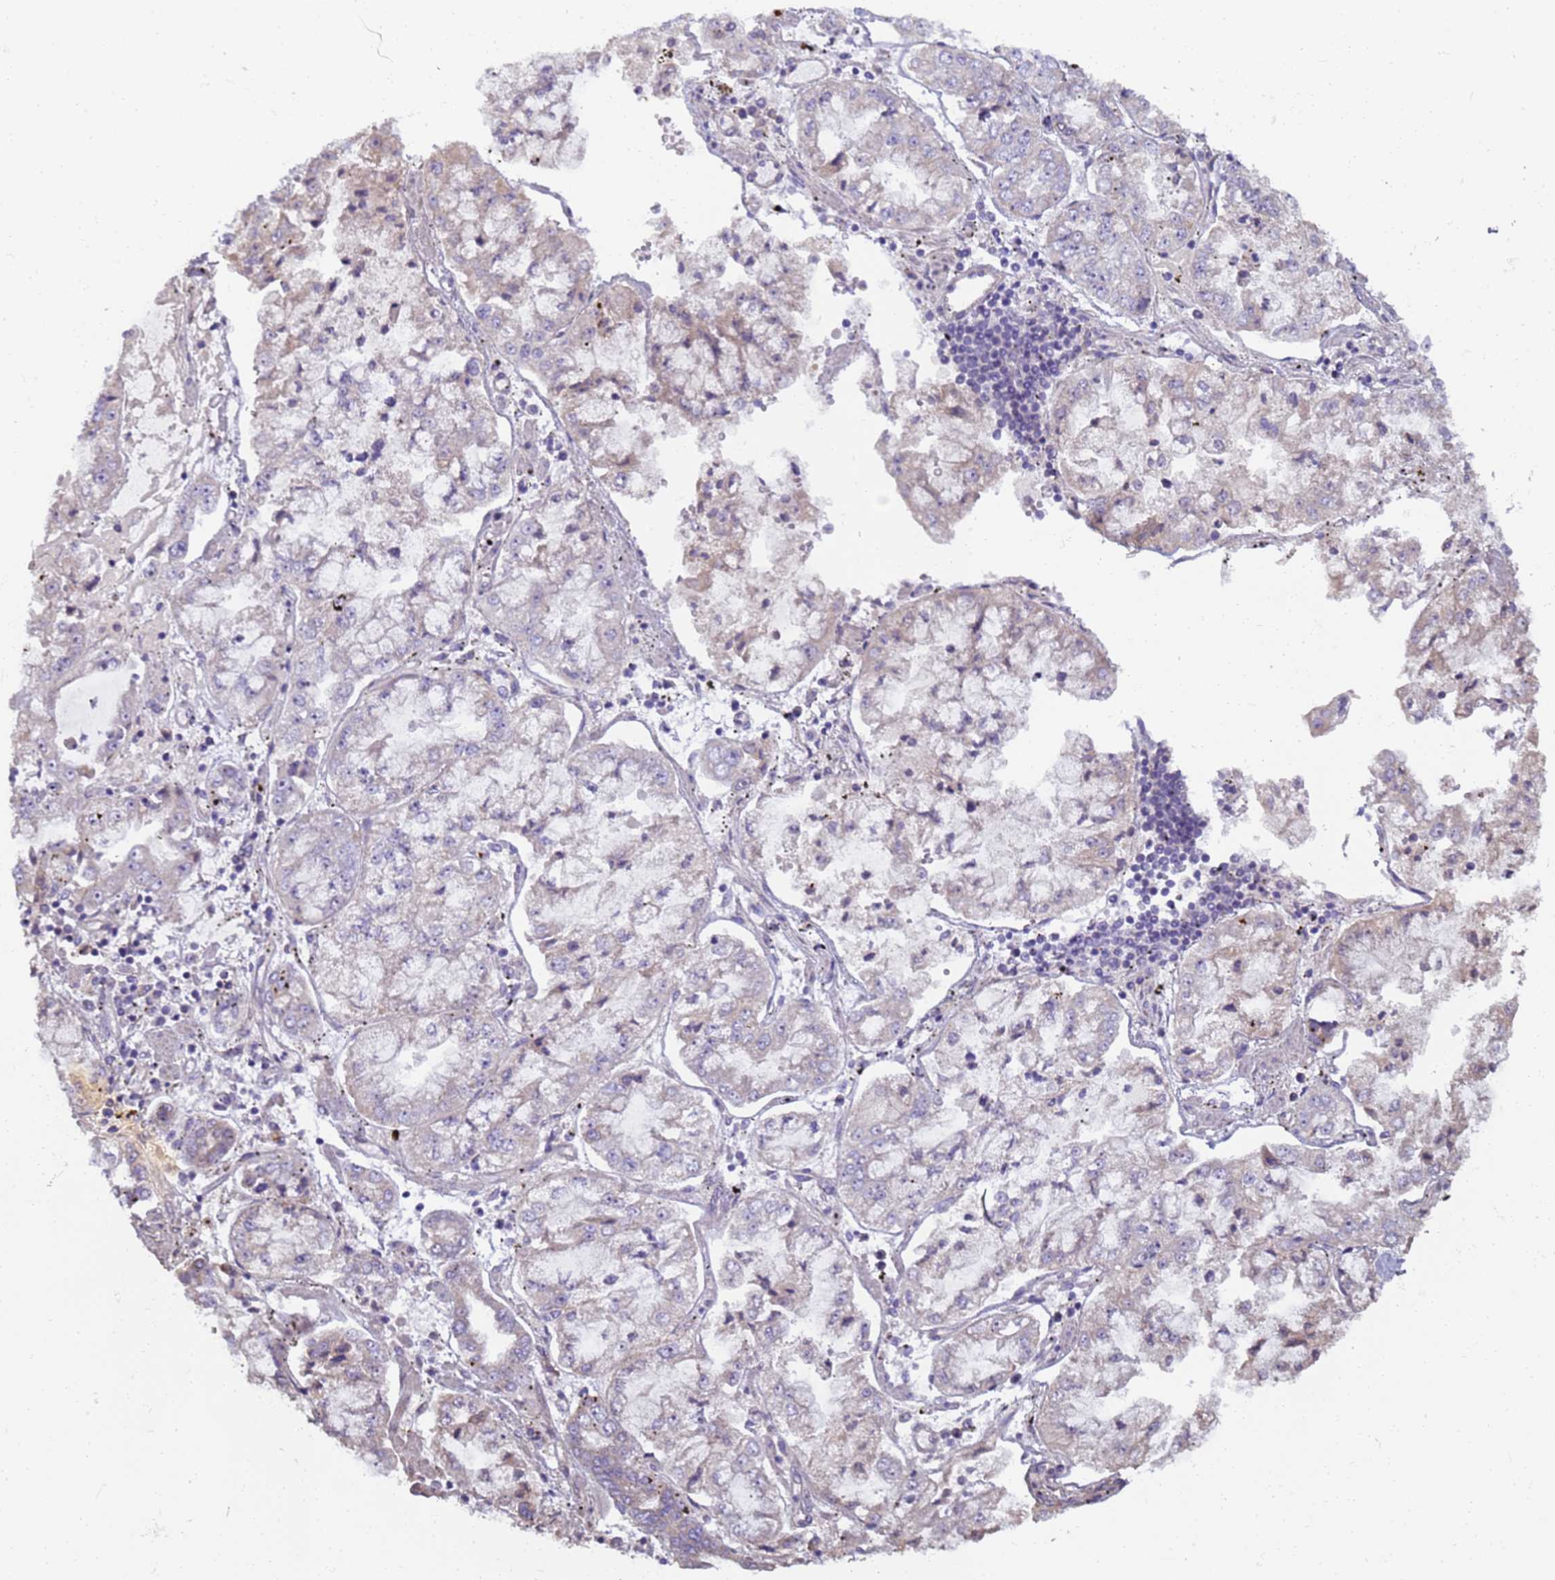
{"staining": {"intensity": "negative", "quantity": "none", "location": "none"}, "tissue": "stomach cancer", "cell_type": "Tumor cells", "image_type": "cancer", "snomed": [{"axis": "morphology", "description": "Adenocarcinoma, NOS"}, {"axis": "topography", "description": "Stomach"}], "caption": "Immunohistochemistry (IHC) image of adenocarcinoma (stomach) stained for a protein (brown), which reveals no staining in tumor cells. The staining is performed using DAB brown chromogen with nuclei counter-stained in using hematoxylin.", "gene": "RAPGEF3", "patient": {"sex": "male", "age": 76}}